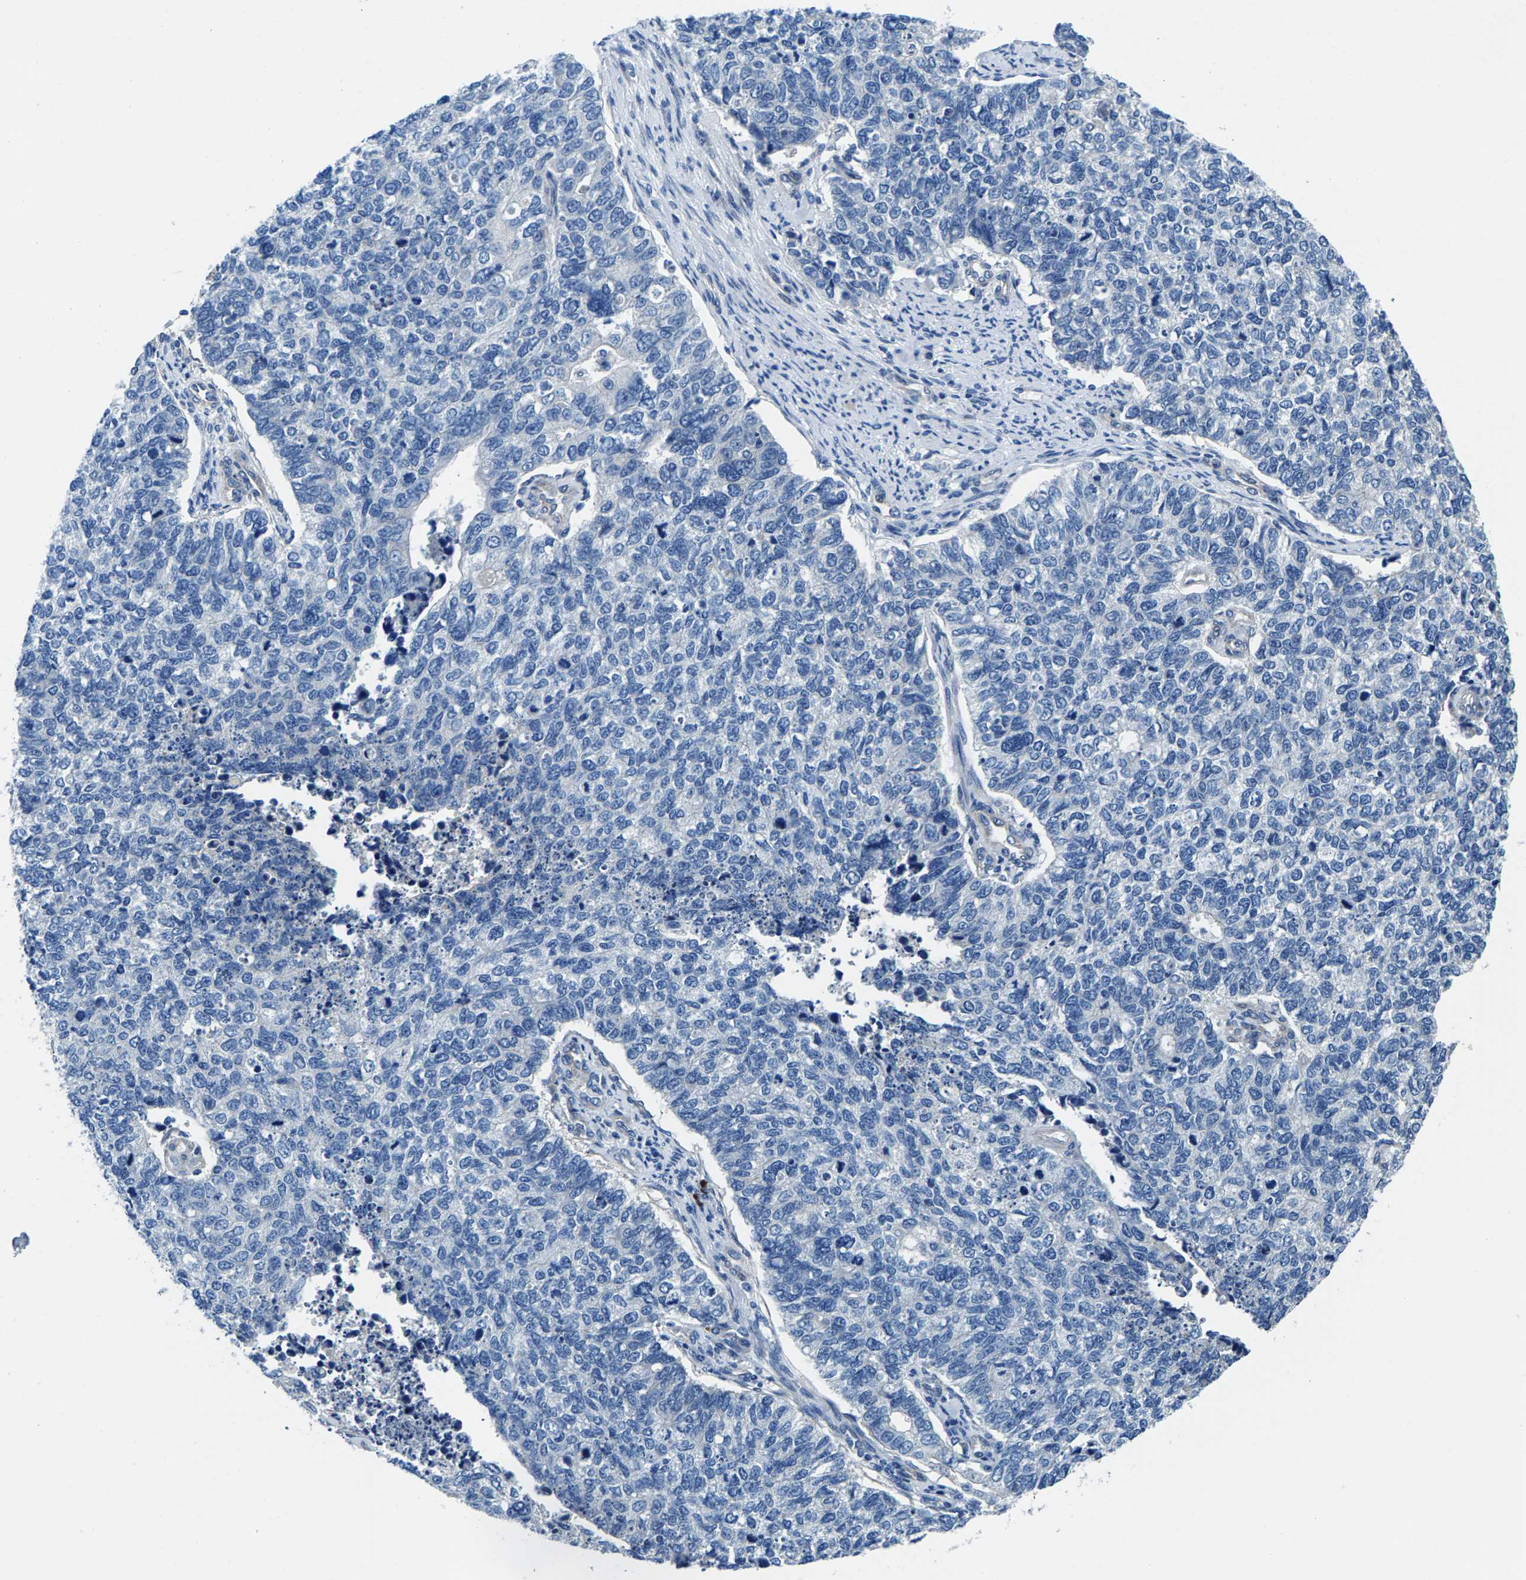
{"staining": {"intensity": "negative", "quantity": "none", "location": "none"}, "tissue": "cervical cancer", "cell_type": "Tumor cells", "image_type": "cancer", "snomed": [{"axis": "morphology", "description": "Squamous cell carcinoma, NOS"}, {"axis": "topography", "description": "Cervix"}], "caption": "An IHC micrograph of squamous cell carcinoma (cervical) is shown. There is no staining in tumor cells of squamous cell carcinoma (cervical).", "gene": "CDRT4", "patient": {"sex": "female", "age": 63}}